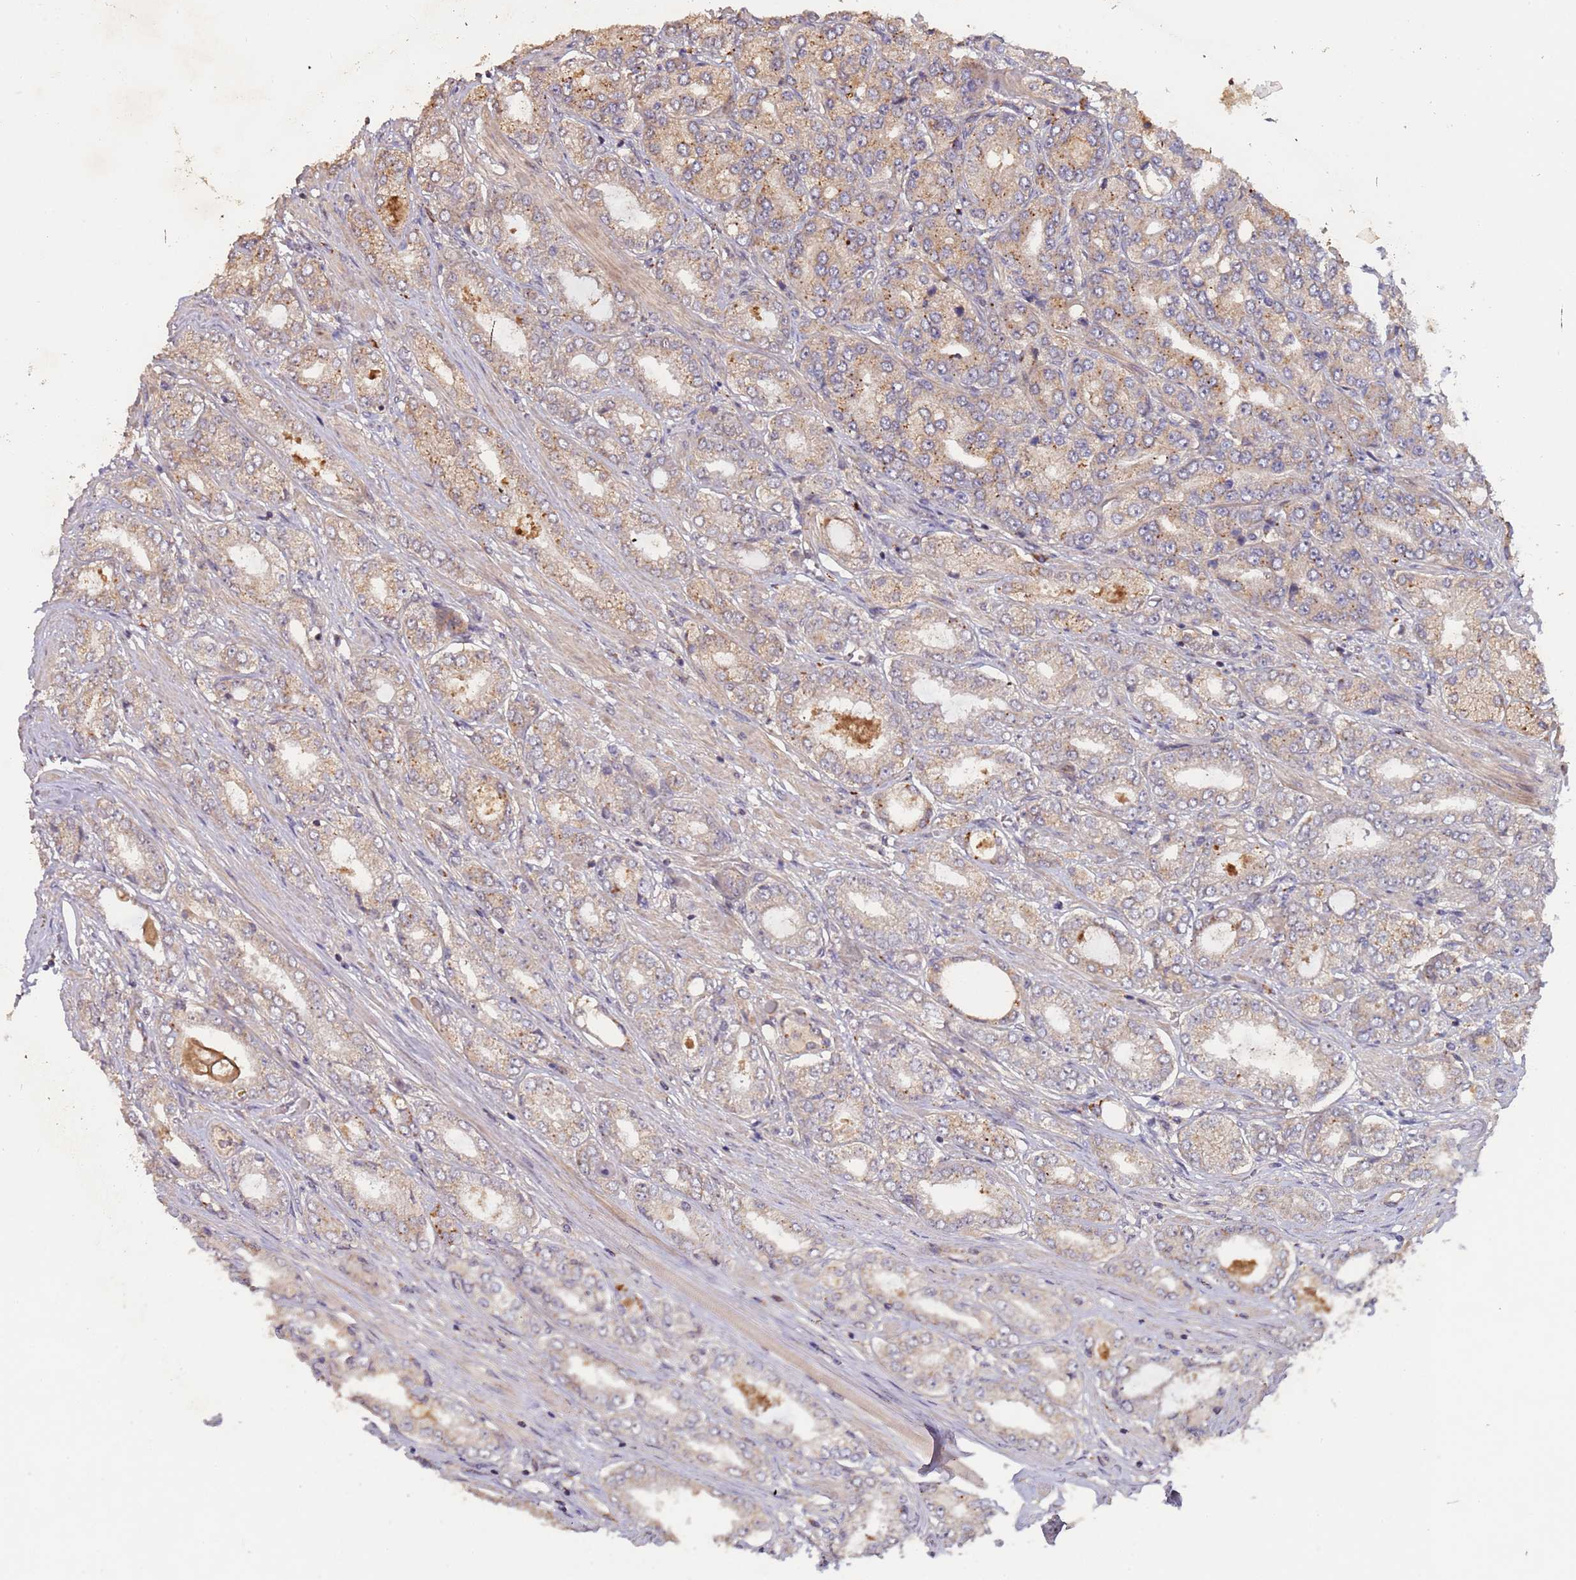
{"staining": {"intensity": "moderate", "quantity": "<25%", "location": "cytoplasmic/membranous"}, "tissue": "prostate cancer", "cell_type": "Tumor cells", "image_type": "cancer", "snomed": [{"axis": "morphology", "description": "Adenocarcinoma, High grade"}, {"axis": "topography", "description": "Prostate"}], "caption": "A histopathology image showing moderate cytoplasmic/membranous staining in approximately <25% of tumor cells in prostate adenocarcinoma (high-grade), as visualized by brown immunohistochemical staining.", "gene": "KANSL1L", "patient": {"sex": "male", "age": 68}}